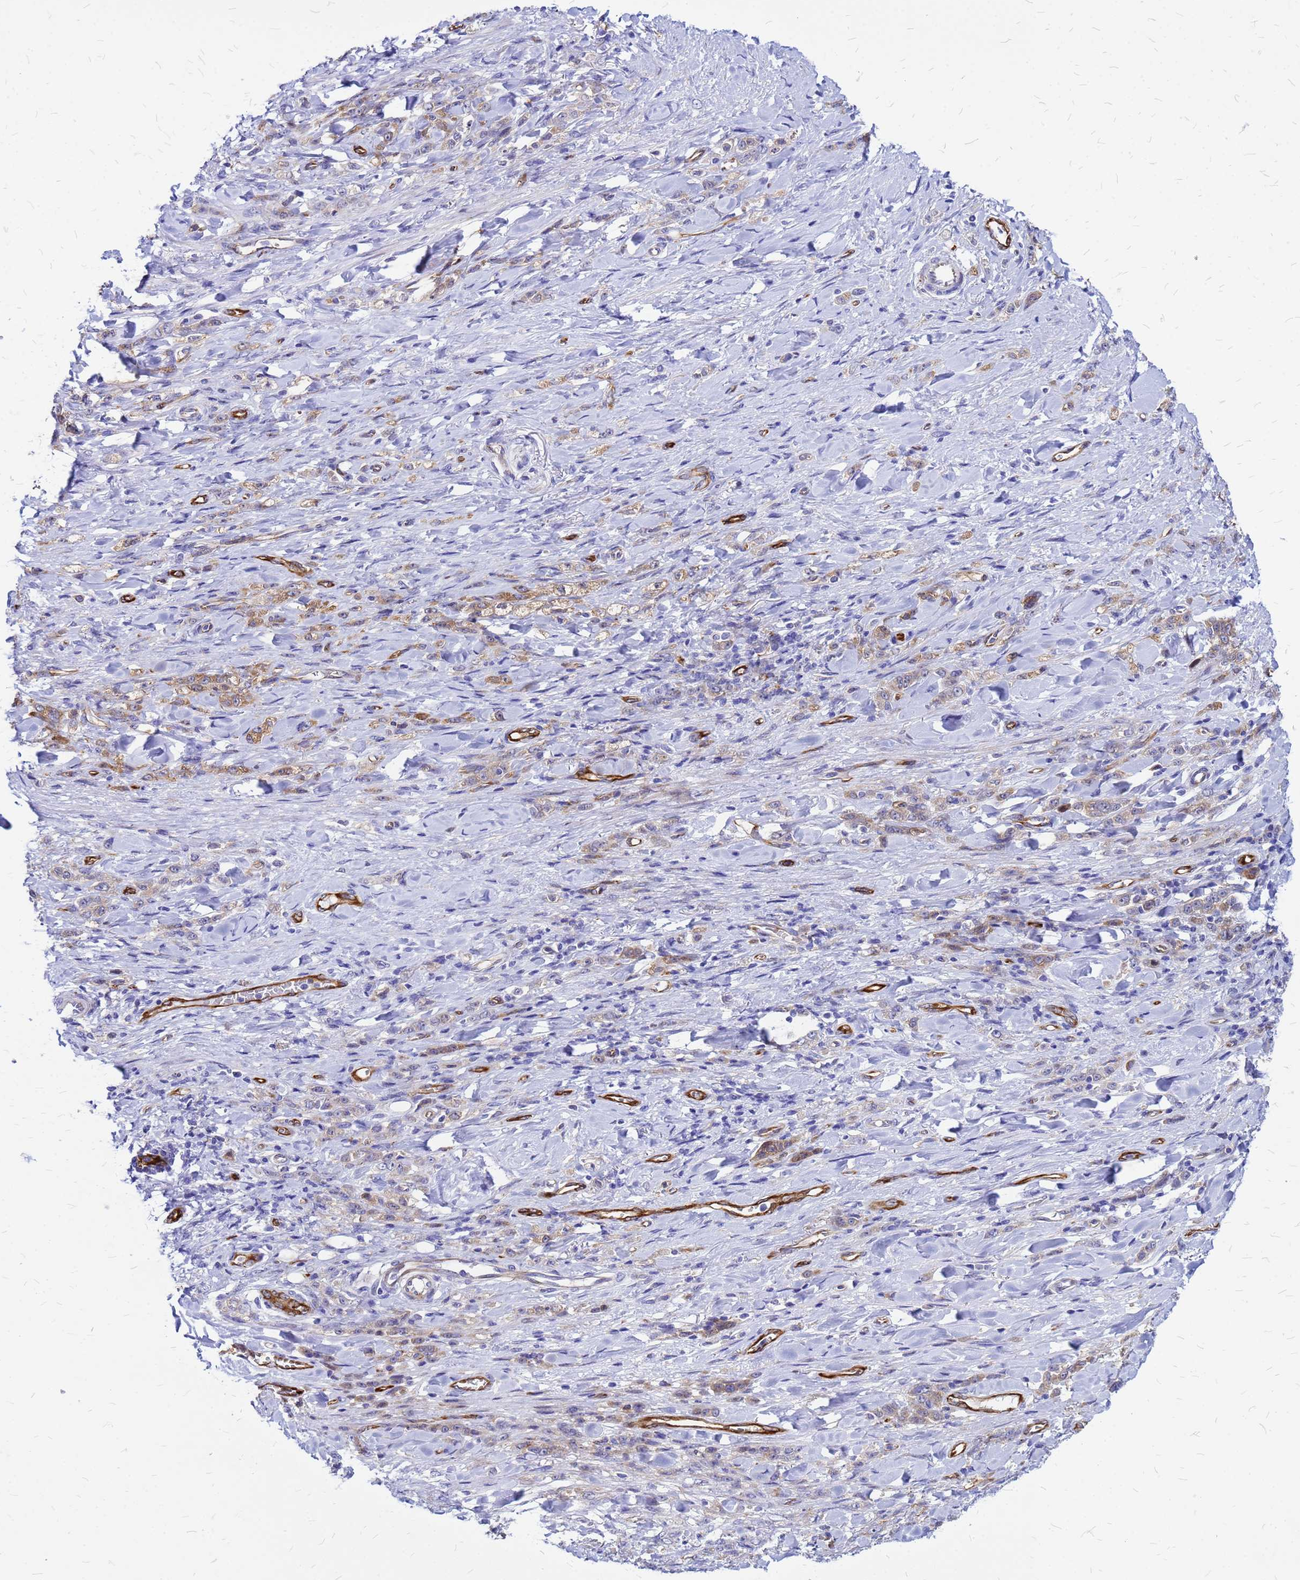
{"staining": {"intensity": "moderate", "quantity": "25%-75%", "location": "cytoplasmic/membranous"}, "tissue": "stomach cancer", "cell_type": "Tumor cells", "image_type": "cancer", "snomed": [{"axis": "morphology", "description": "Normal tissue, NOS"}, {"axis": "morphology", "description": "Adenocarcinoma, NOS"}, {"axis": "topography", "description": "Stomach"}], "caption": "This image reveals stomach cancer (adenocarcinoma) stained with immunohistochemistry (IHC) to label a protein in brown. The cytoplasmic/membranous of tumor cells show moderate positivity for the protein. Nuclei are counter-stained blue.", "gene": "NOSTRIN", "patient": {"sex": "male", "age": 82}}